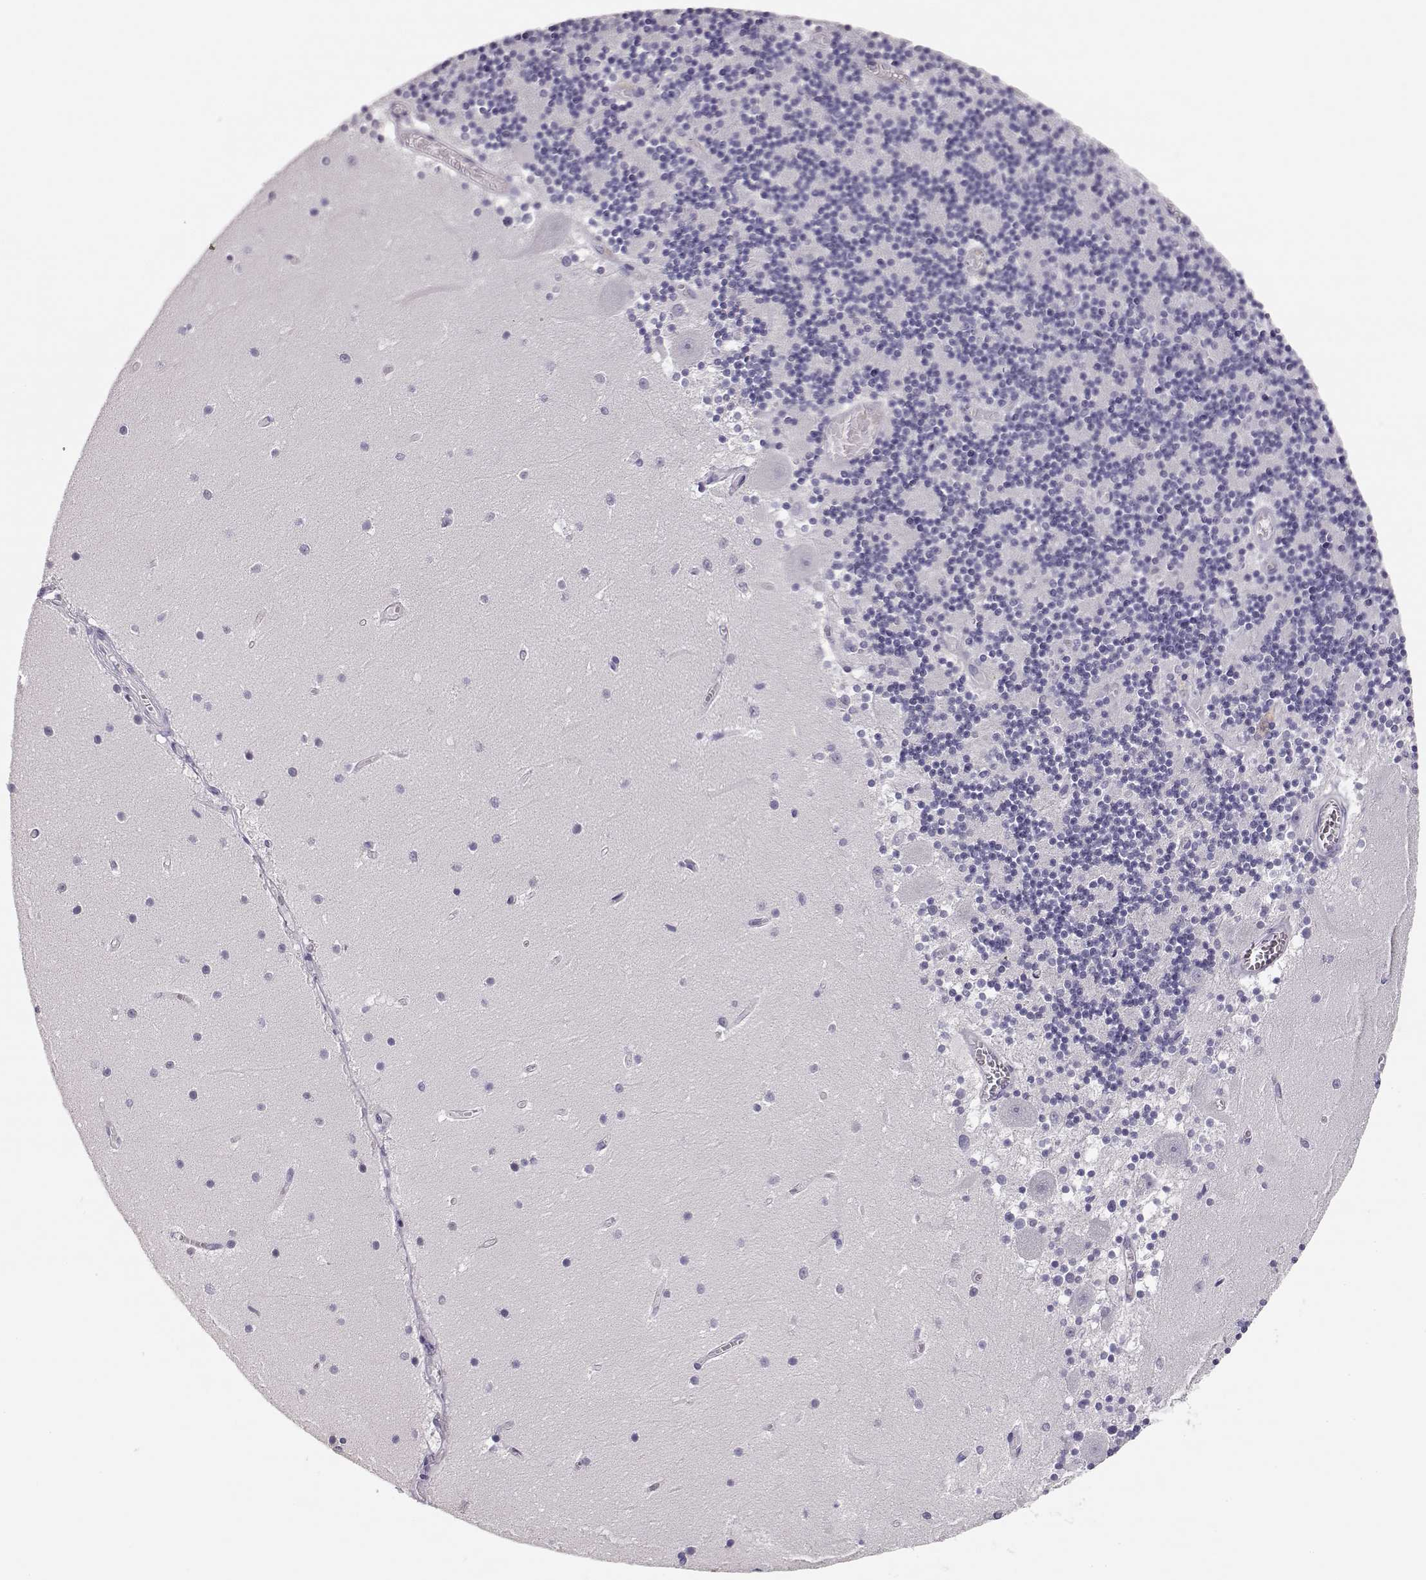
{"staining": {"intensity": "negative", "quantity": "none", "location": "none"}, "tissue": "cerebellum", "cell_type": "Cells in granular layer", "image_type": "normal", "snomed": [{"axis": "morphology", "description": "Normal tissue, NOS"}, {"axis": "topography", "description": "Cerebellum"}], "caption": "This is a micrograph of immunohistochemistry staining of unremarkable cerebellum, which shows no positivity in cells in granular layer. (Immunohistochemistry, brightfield microscopy, high magnification).", "gene": "MAGEC1", "patient": {"sex": "female", "age": 28}}